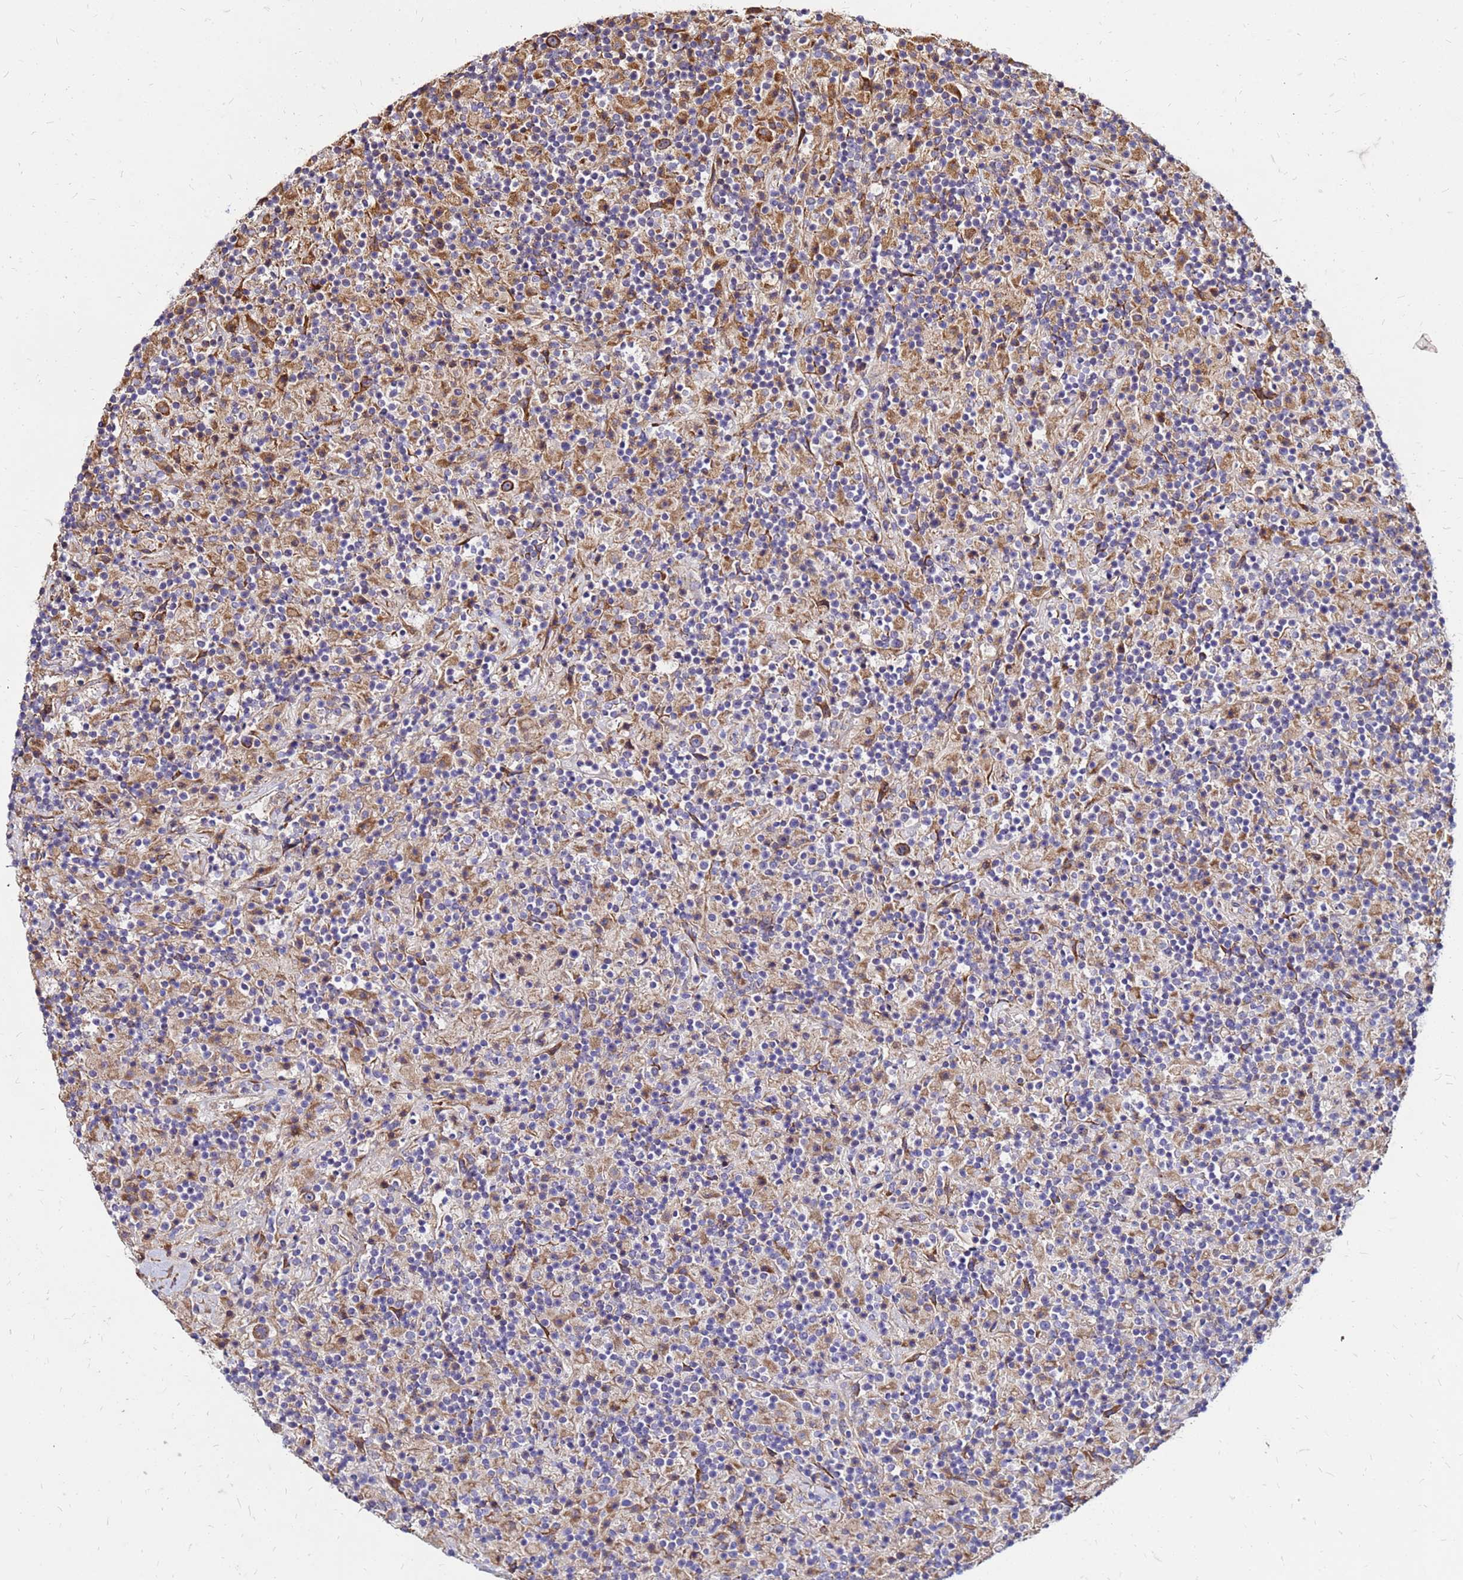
{"staining": {"intensity": "moderate", "quantity": ">75%", "location": "cytoplasmic/membranous"}, "tissue": "lymphoma", "cell_type": "Tumor cells", "image_type": "cancer", "snomed": [{"axis": "morphology", "description": "Hodgkin's disease, NOS"}, {"axis": "topography", "description": "Lymph node"}], "caption": "Human lymphoma stained with a protein marker shows moderate staining in tumor cells.", "gene": "VMO1", "patient": {"sex": "male", "age": 70}}